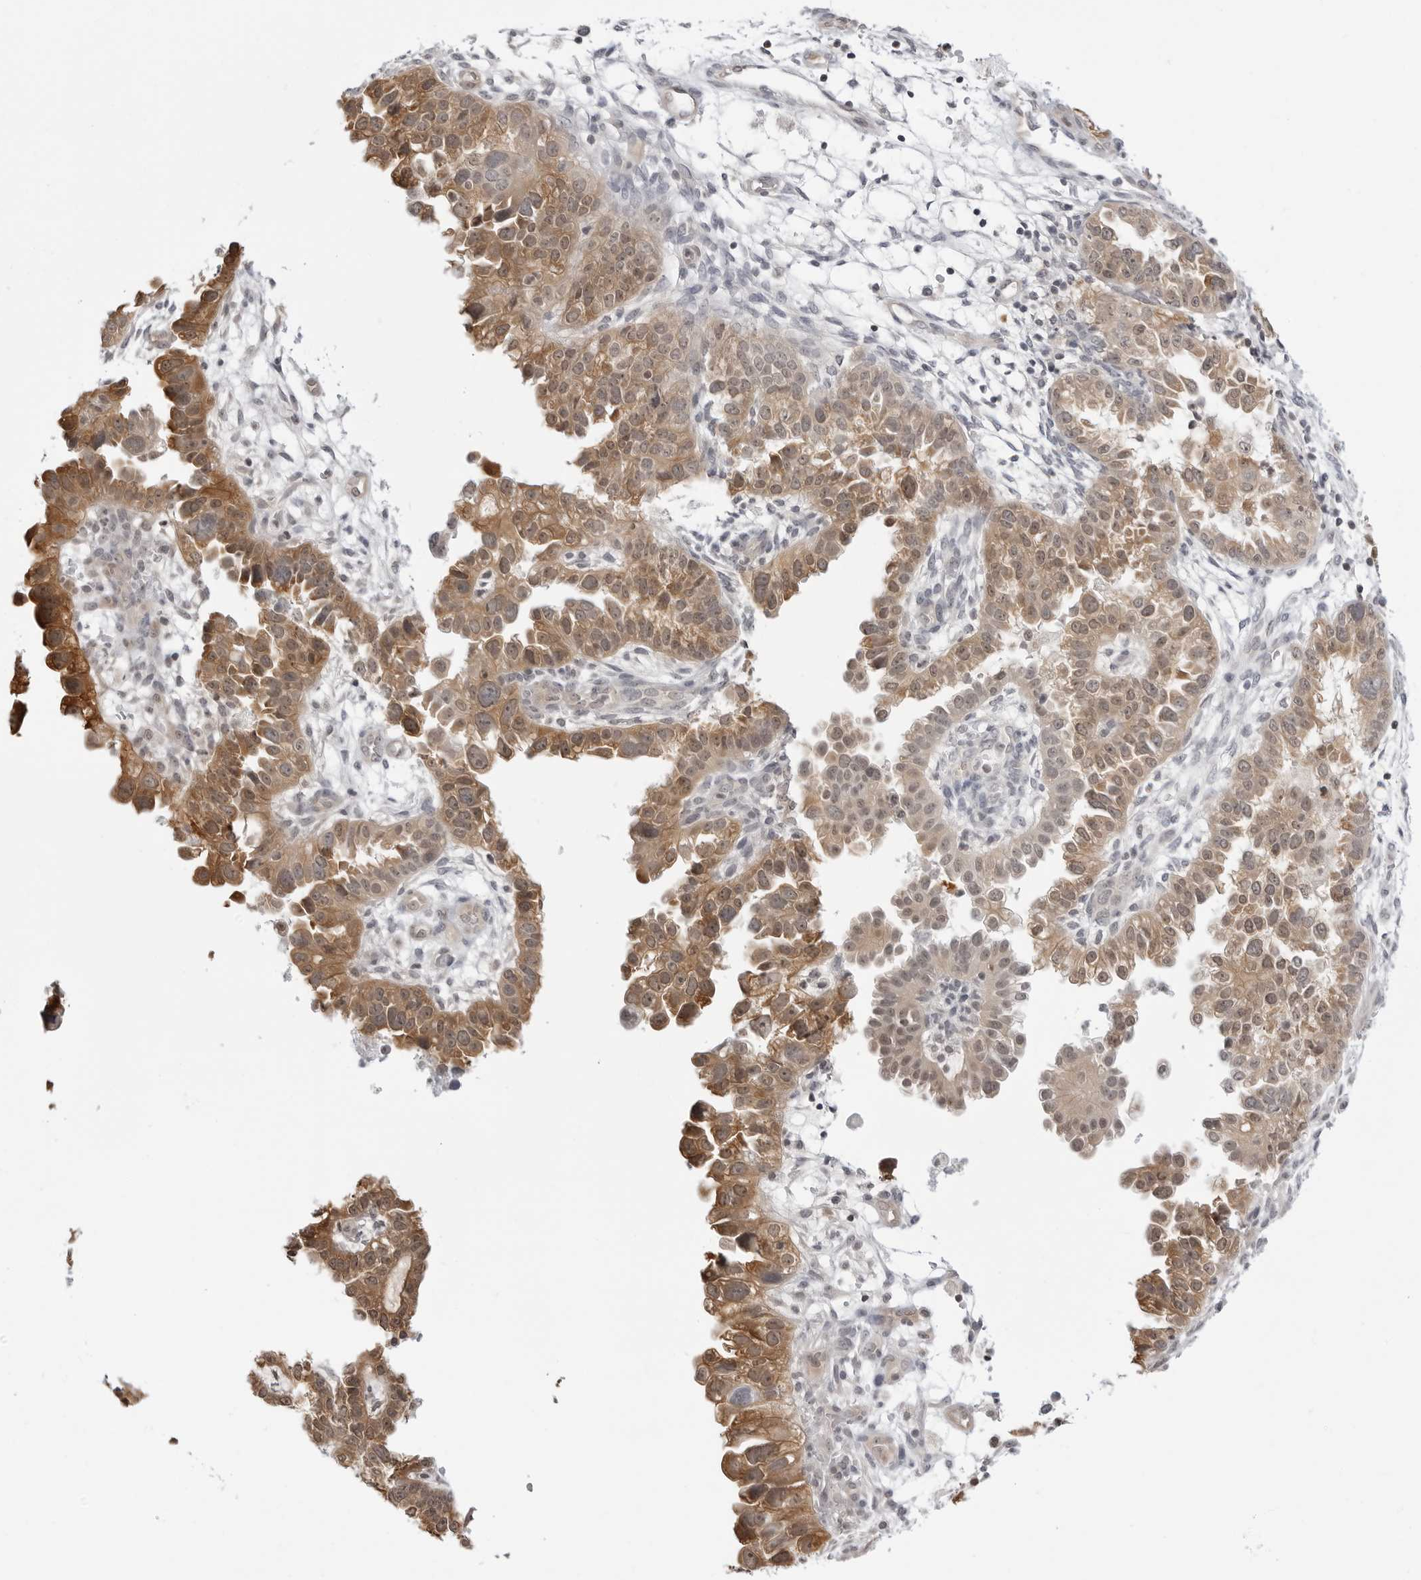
{"staining": {"intensity": "moderate", "quantity": ">75%", "location": "cytoplasmic/membranous,nuclear"}, "tissue": "endometrial cancer", "cell_type": "Tumor cells", "image_type": "cancer", "snomed": [{"axis": "morphology", "description": "Adenocarcinoma, NOS"}, {"axis": "topography", "description": "Endometrium"}], "caption": "Tumor cells reveal moderate cytoplasmic/membranous and nuclear expression in about >75% of cells in endometrial adenocarcinoma. Nuclei are stained in blue.", "gene": "YWHAG", "patient": {"sex": "female", "age": 85}}